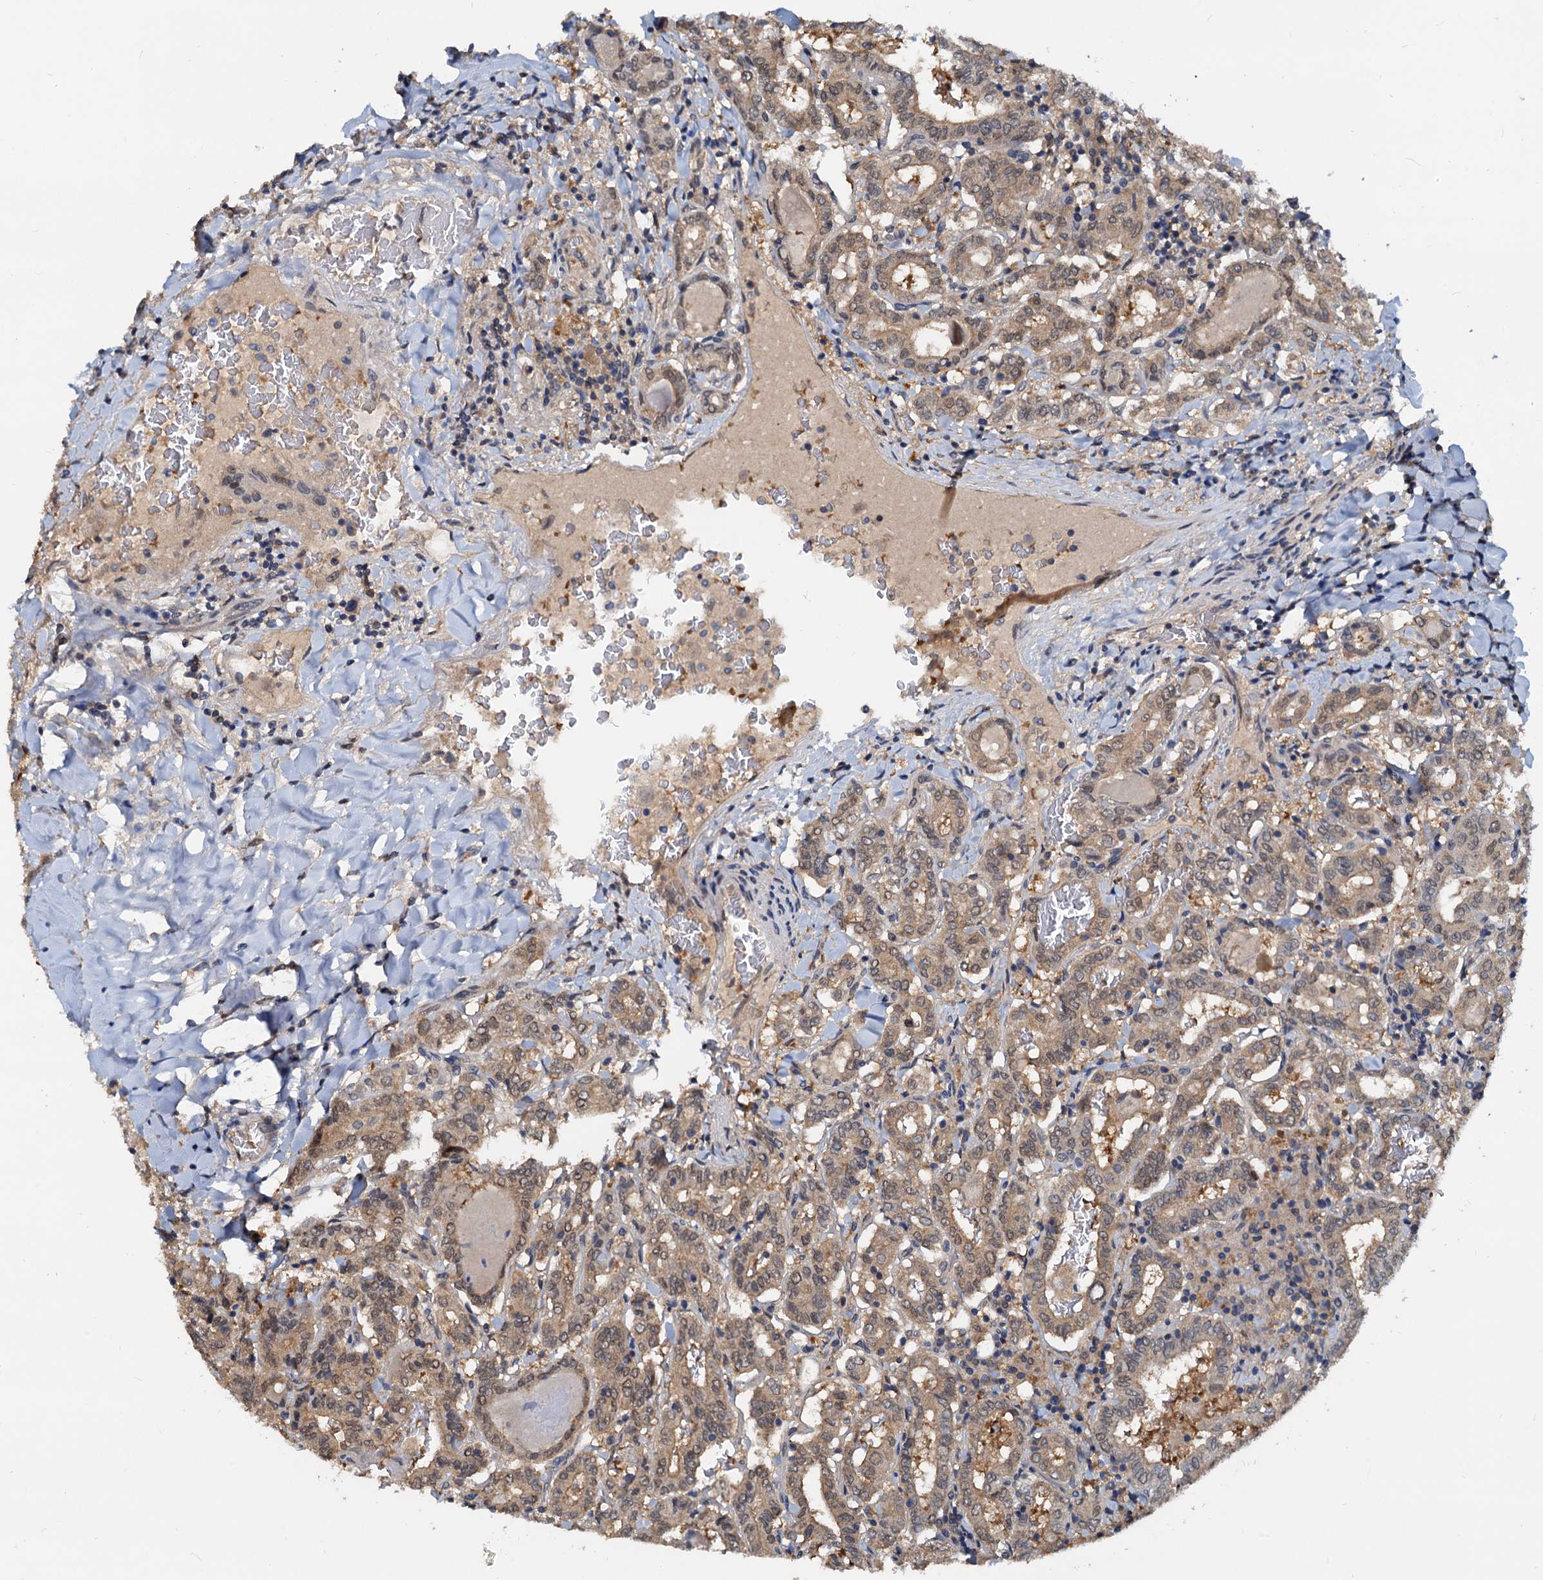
{"staining": {"intensity": "moderate", "quantity": ">75%", "location": "nuclear"}, "tissue": "thyroid cancer", "cell_type": "Tumor cells", "image_type": "cancer", "snomed": [{"axis": "morphology", "description": "Papillary adenocarcinoma, NOS"}, {"axis": "topography", "description": "Thyroid gland"}], "caption": "Immunohistochemistry (IHC) (DAB (3,3'-diaminobenzidine)) staining of thyroid cancer displays moderate nuclear protein staining in about >75% of tumor cells.", "gene": "PTGES3", "patient": {"sex": "female", "age": 72}}